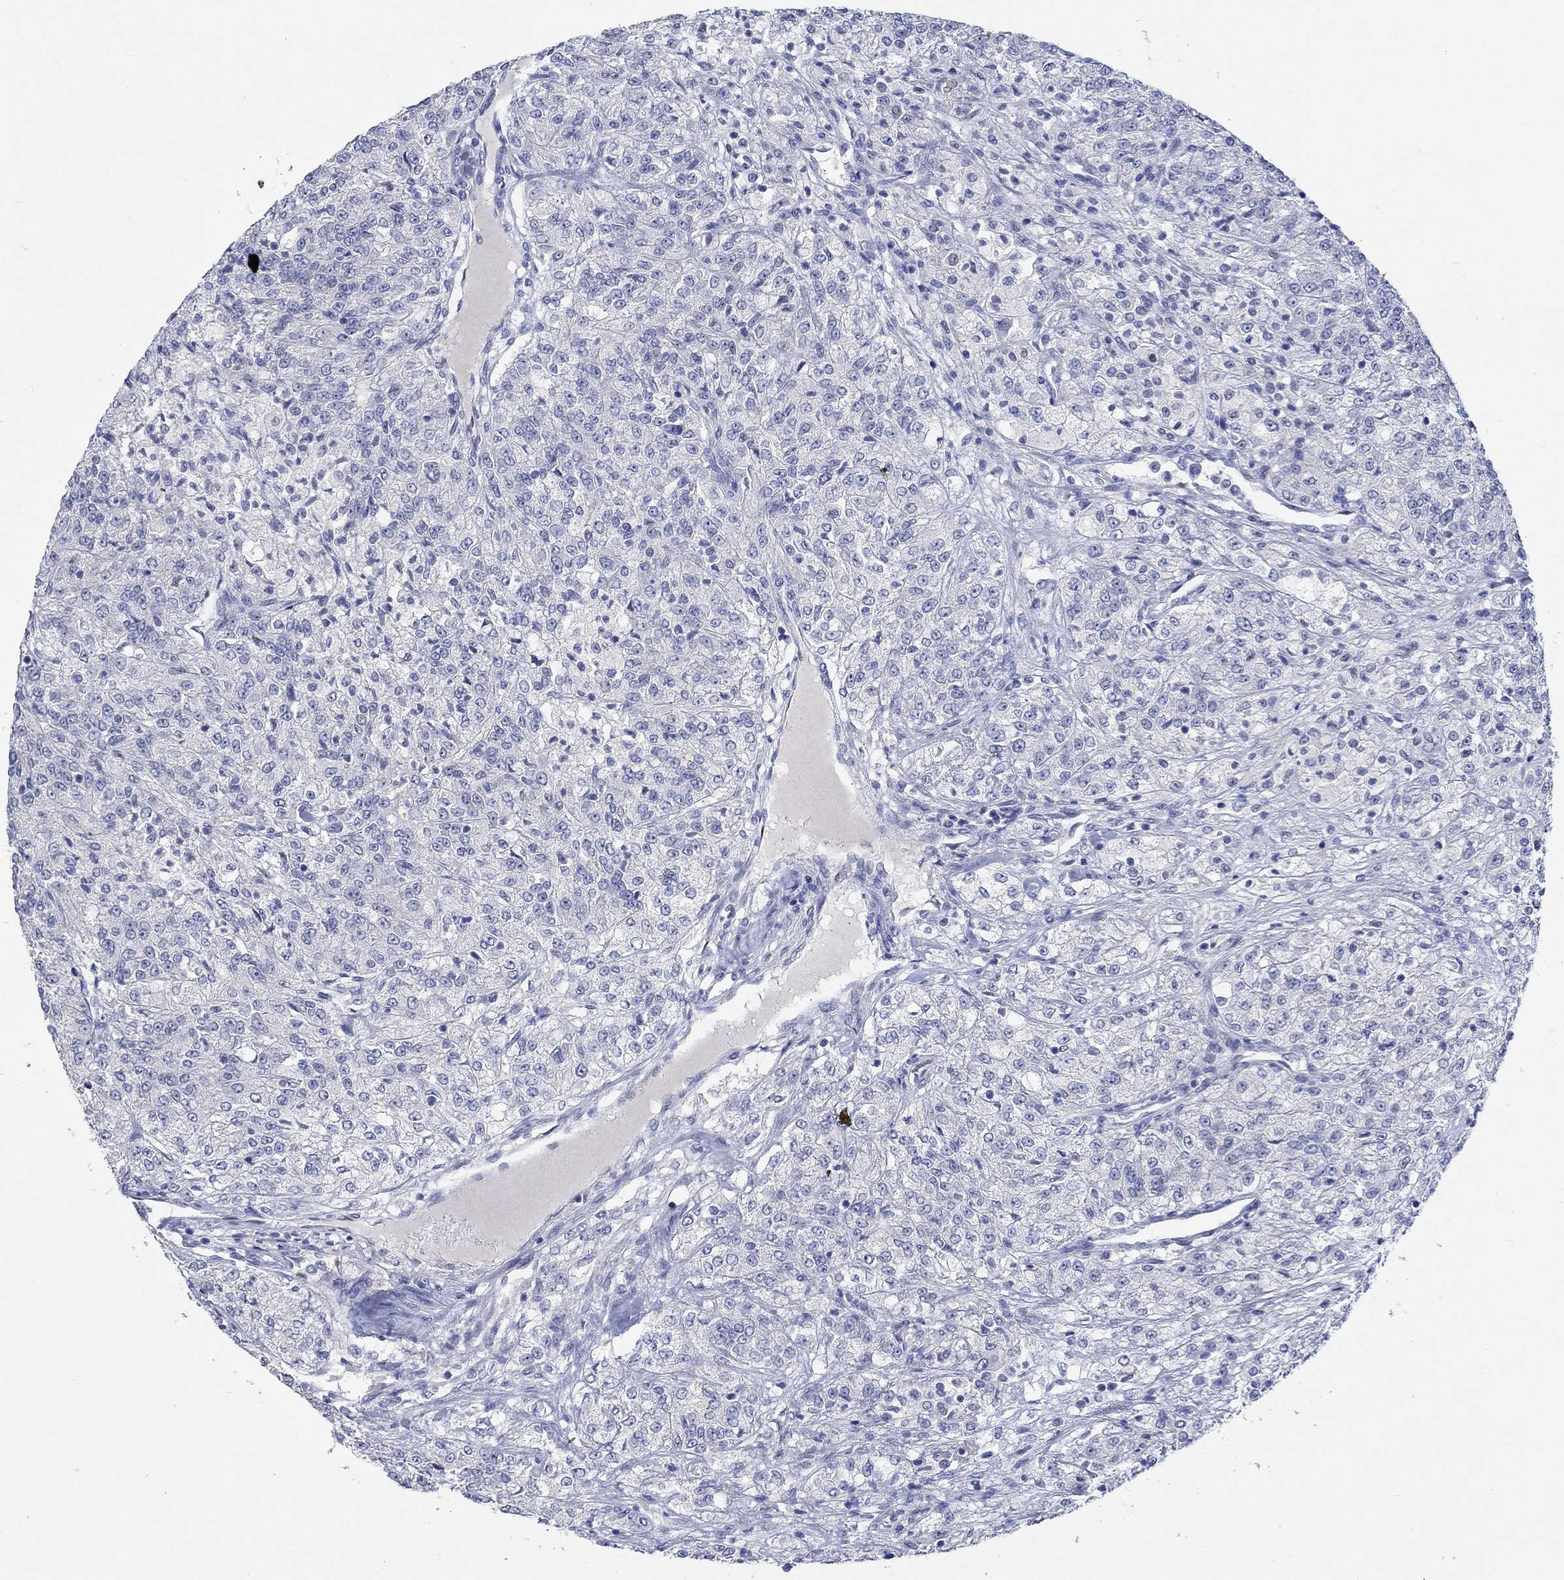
{"staining": {"intensity": "negative", "quantity": "none", "location": "none"}, "tissue": "renal cancer", "cell_type": "Tumor cells", "image_type": "cancer", "snomed": [{"axis": "morphology", "description": "Adenocarcinoma, NOS"}, {"axis": "topography", "description": "Kidney"}], "caption": "IHC of adenocarcinoma (renal) shows no positivity in tumor cells.", "gene": "DLK1", "patient": {"sex": "female", "age": 63}}